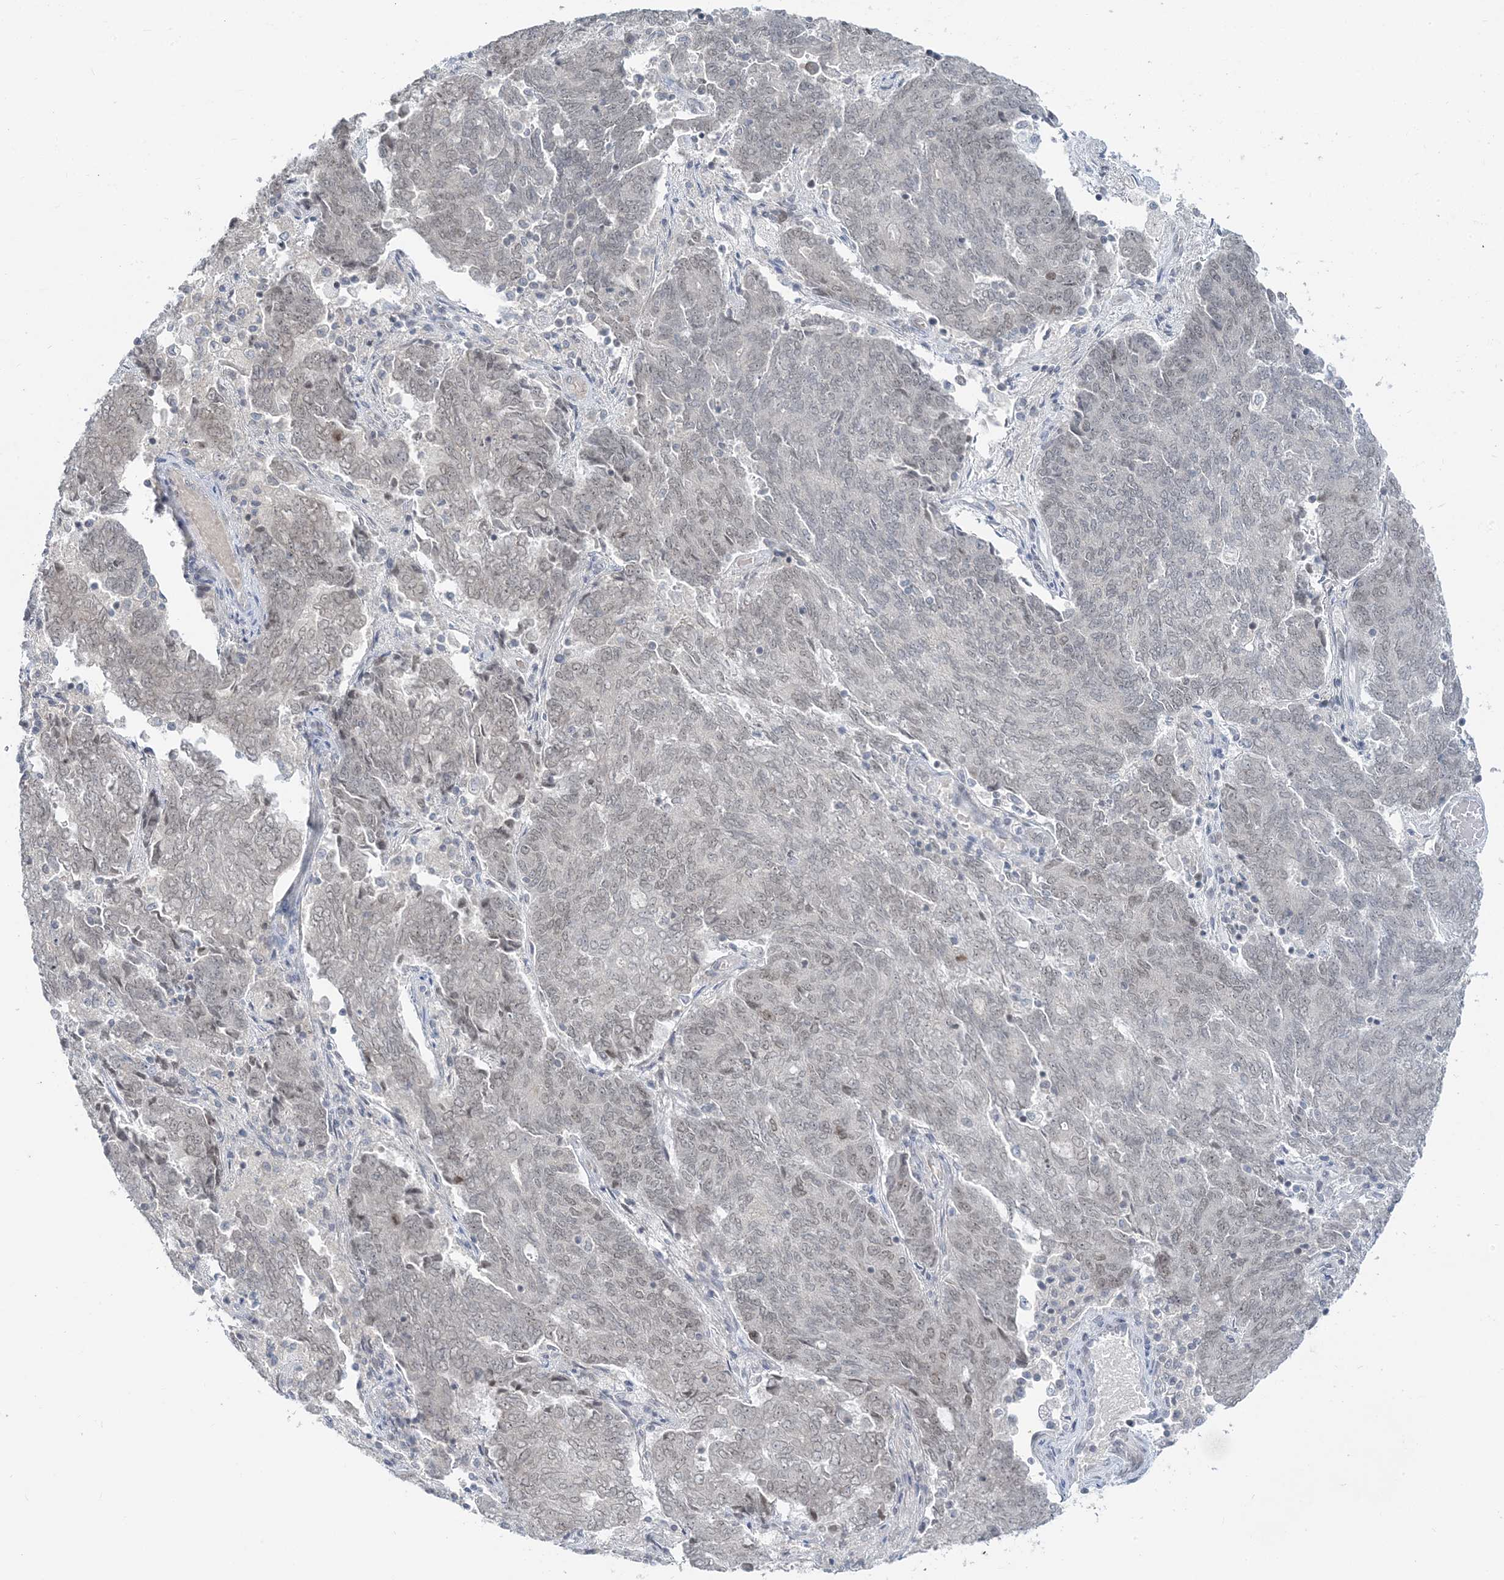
{"staining": {"intensity": "weak", "quantity": "<25%", "location": "nuclear"}, "tissue": "endometrial cancer", "cell_type": "Tumor cells", "image_type": "cancer", "snomed": [{"axis": "morphology", "description": "Adenocarcinoma, NOS"}, {"axis": "topography", "description": "Endometrium"}], "caption": "A high-resolution photomicrograph shows immunohistochemistry staining of endometrial adenocarcinoma, which demonstrates no significant positivity in tumor cells. Brightfield microscopy of immunohistochemistry (IHC) stained with DAB (3,3'-diaminobenzidine) (brown) and hematoxylin (blue), captured at high magnification.", "gene": "LEXM", "patient": {"sex": "female", "age": 80}}